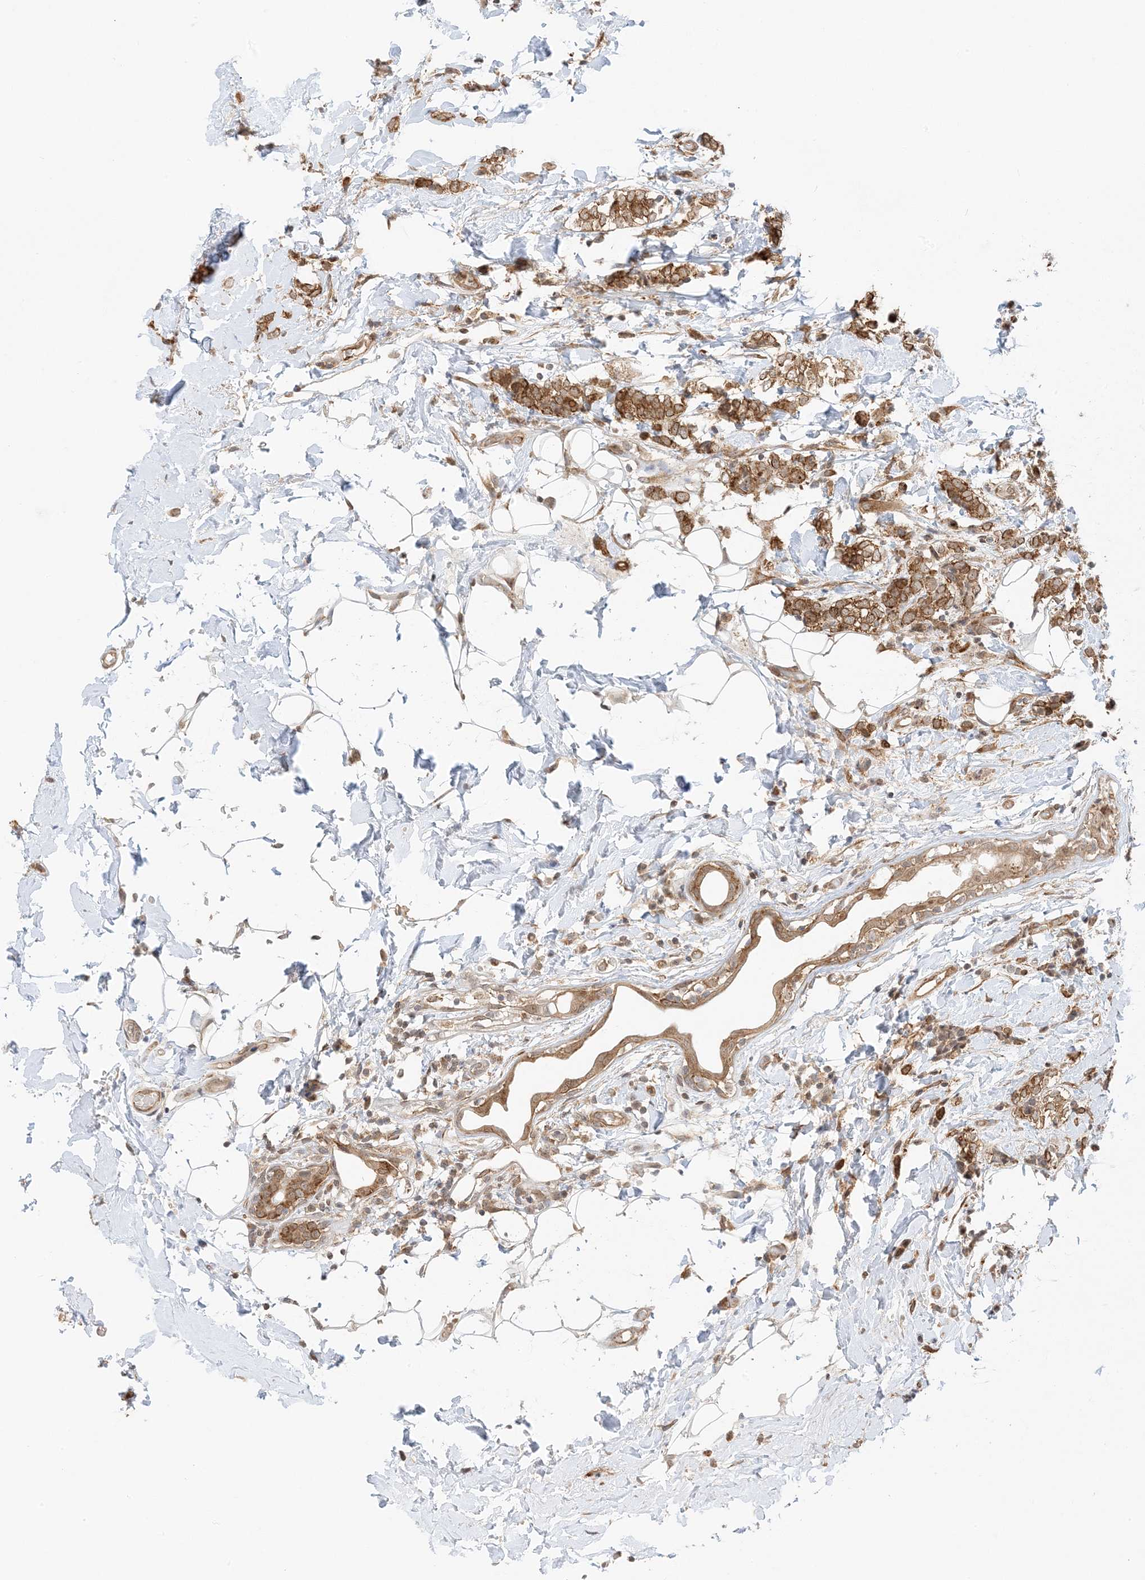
{"staining": {"intensity": "moderate", "quantity": ">75%", "location": "cytoplasmic/membranous"}, "tissue": "breast cancer", "cell_type": "Tumor cells", "image_type": "cancer", "snomed": [{"axis": "morphology", "description": "Normal tissue, NOS"}, {"axis": "morphology", "description": "Lobular carcinoma"}, {"axis": "topography", "description": "Breast"}], "caption": "A high-resolution histopathology image shows immunohistochemistry staining of breast cancer, which exhibits moderate cytoplasmic/membranous staining in about >75% of tumor cells.", "gene": "UBAP2L", "patient": {"sex": "female", "age": 47}}